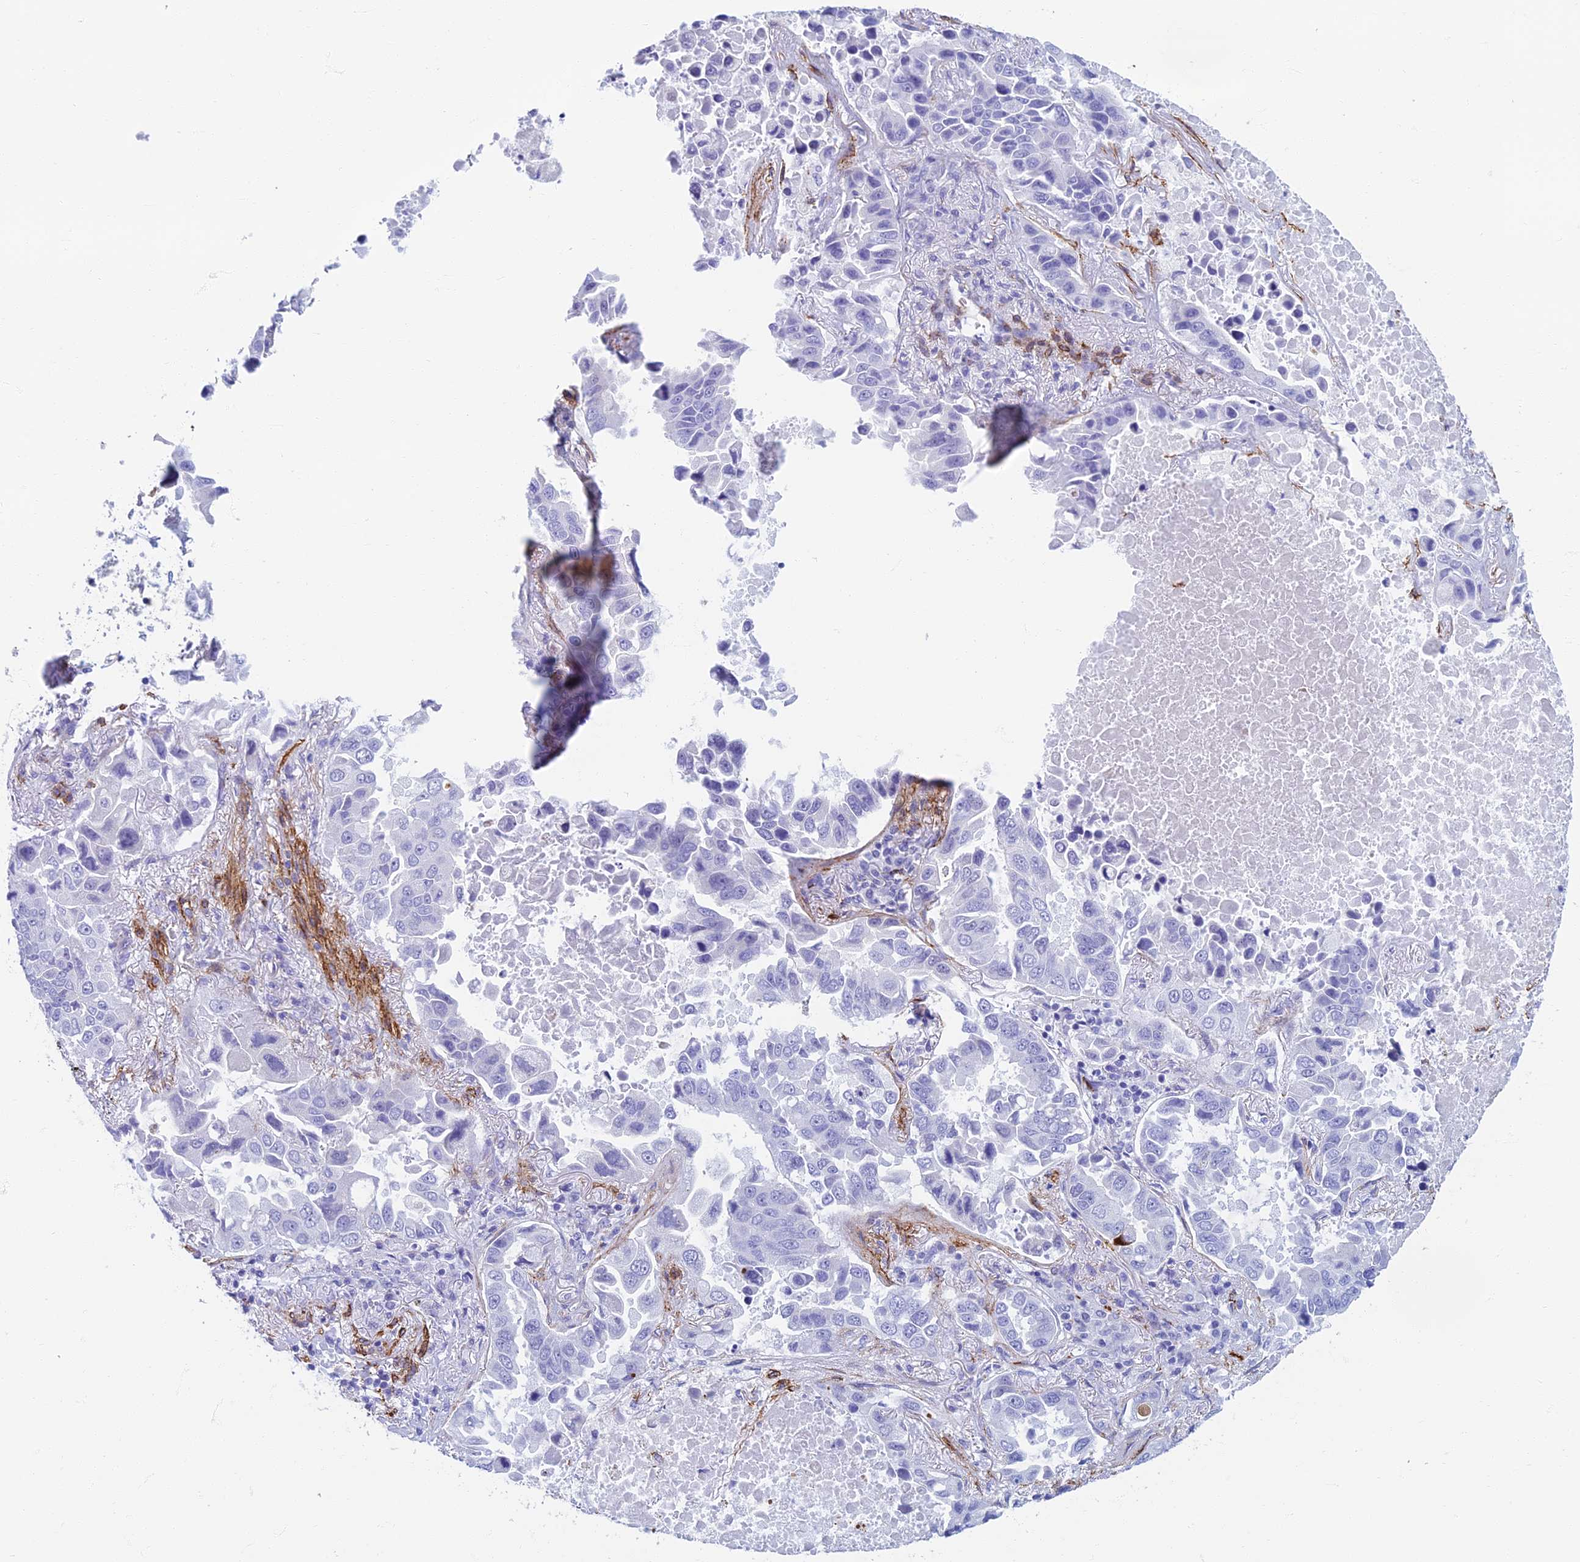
{"staining": {"intensity": "negative", "quantity": "none", "location": "none"}, "tissue": "lung cancer", "cell_type": "Tumor cells", "image_type": "cancer", "snomed": [{"axis": "morphology", "description": "Adenocarcinoma, NOS"}, {"axis": "topography", "description": "Lung"}], "caption": "A photomicrograph of human adenocarcinoma (lung) is negative for staining in tumor cells.", "gene": "ETFRF1", "patient": {"sex": "male", "age": 64}}